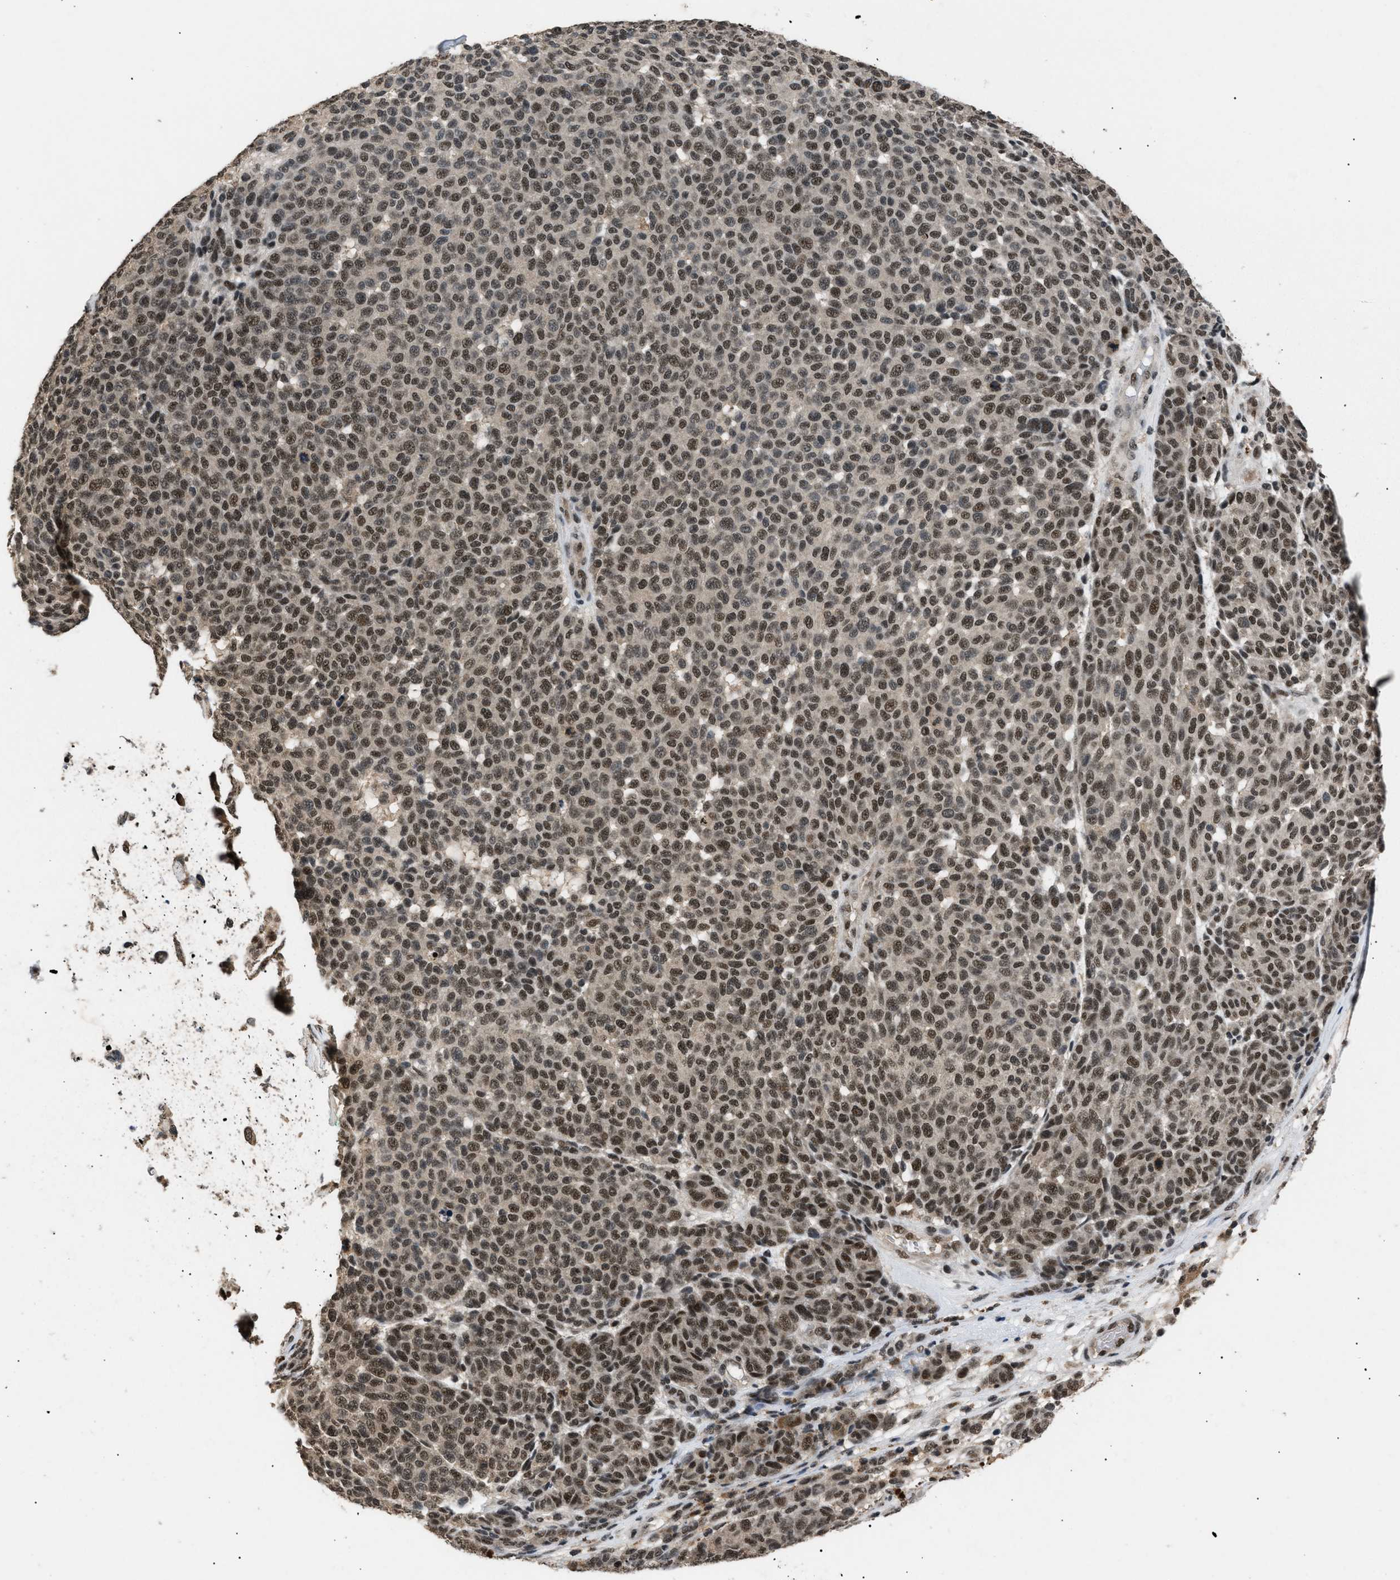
{"staining": {"intensity": "strong", "quantity": ">75%", "location": "nuclear"}, "tissue": "melanoma", "cell_type": "Tumor cells", "image_type": "cancer", "snomed": [{"axis": "morphology", "description": "Malignant melanoma, NOS"}, {"axis": "topography", "description": "Skin"}], "caption": "Immunohistochemical staining of human melanoma exhibits strong nuclear protein positivity in approximately >75% of tumor cells. The staining was performed using DAB to visualize the protein expression in brown, while the nuclei were stained in blue with hematoxylin (Magnification: 20x).", "gene": "RBM5", "patient": {"sex": "male", "age": 59}}